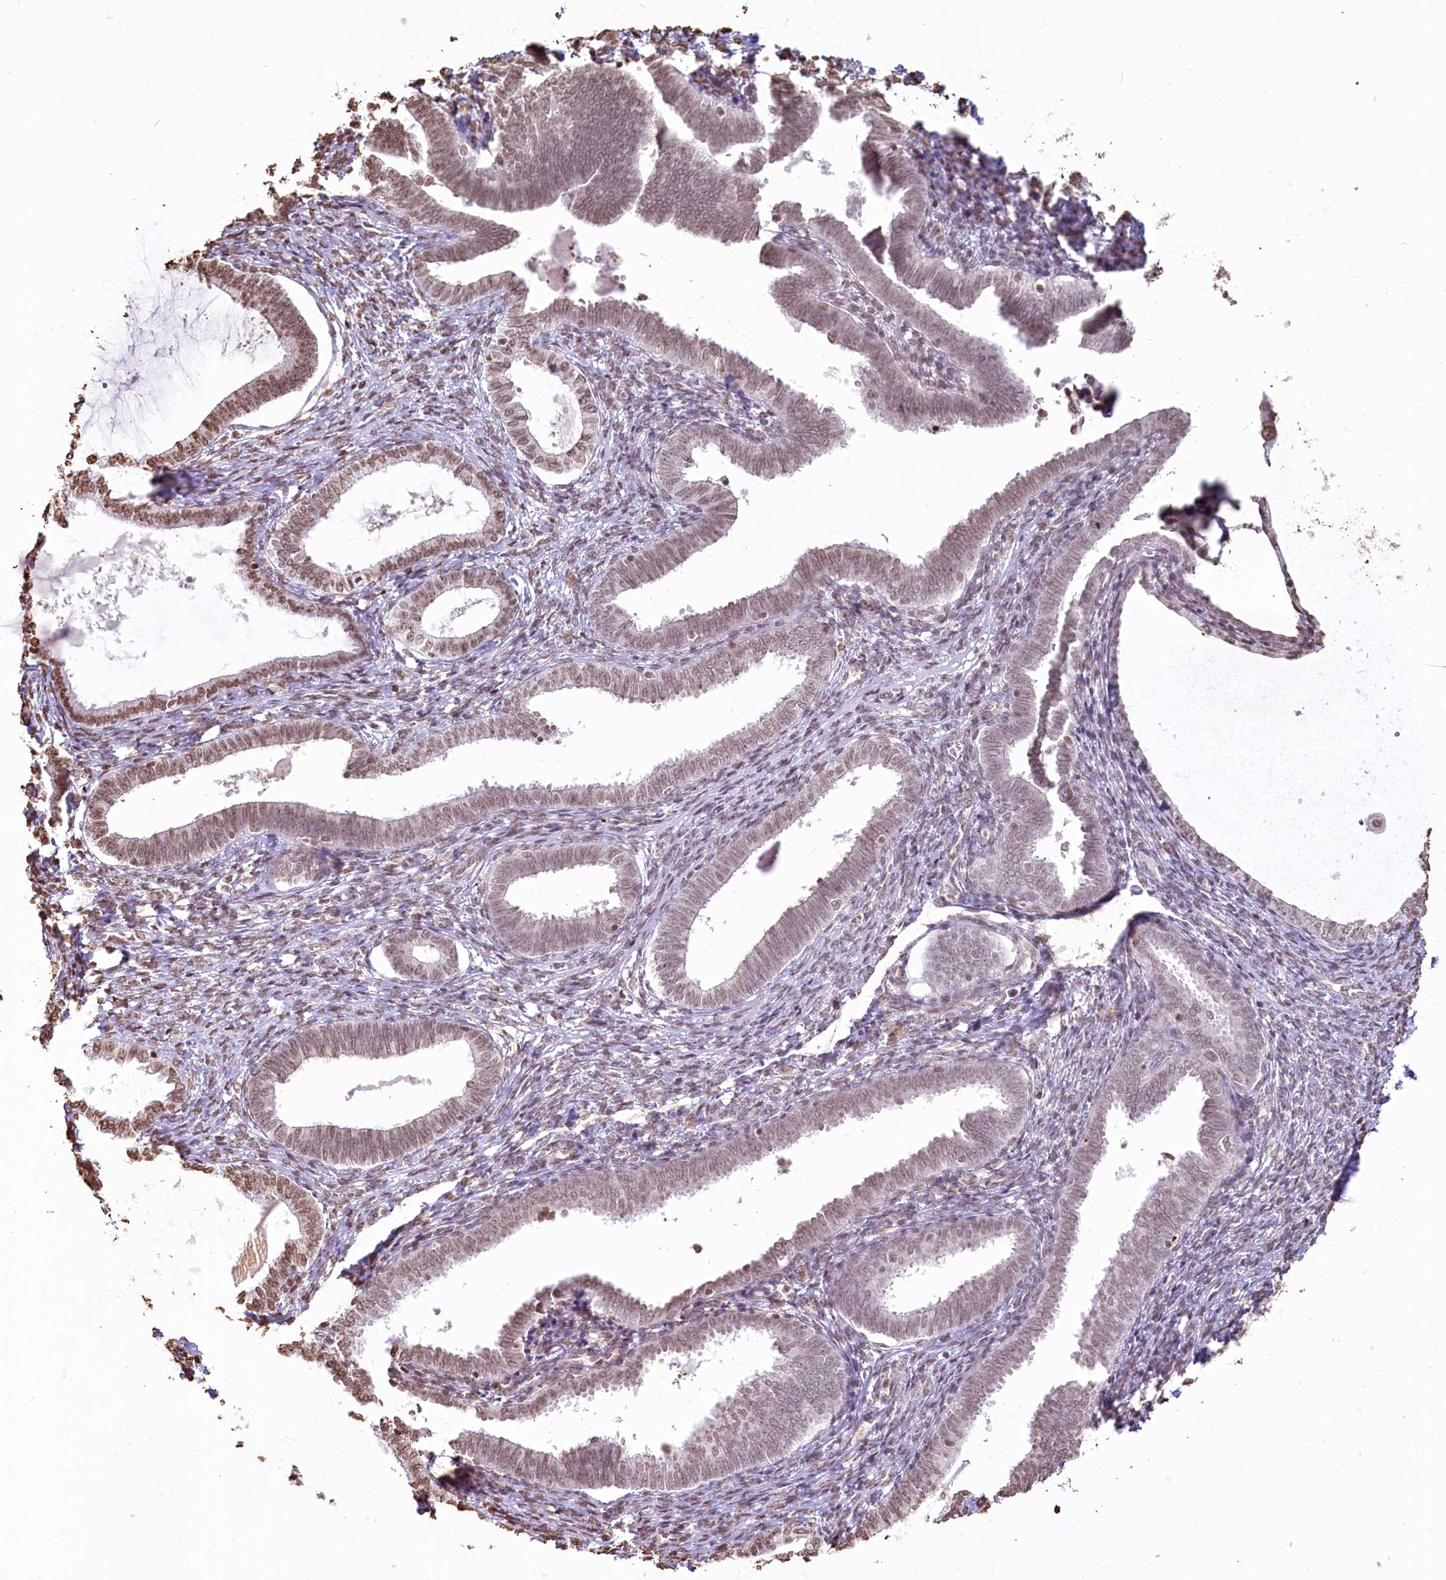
{"staining": {"intensity": "weak", "quantity": "25%-75%", "location": "nuclear"}, "tissue": "endometrium", "cell_type": "Cells in endometrial stroma", "image_type": "normal", "snomed": [{"axis": "morphology", "description": "Normal tissue, NOS"}, {"axis": "topography", "description": "Endometrium"}], "caption": "Normal endometrium shows weak nuclear positivity in approximately 25%-75% of cells in endometrial stroma The staining is performed using DAB (3,3'-diaminobenzidine) brown chromogen to label protein expression. The nuclei are counter-stained blue using hematoxylin..", "gene": "FAM13A", "patient": {"sex": "female", "age": 77}}